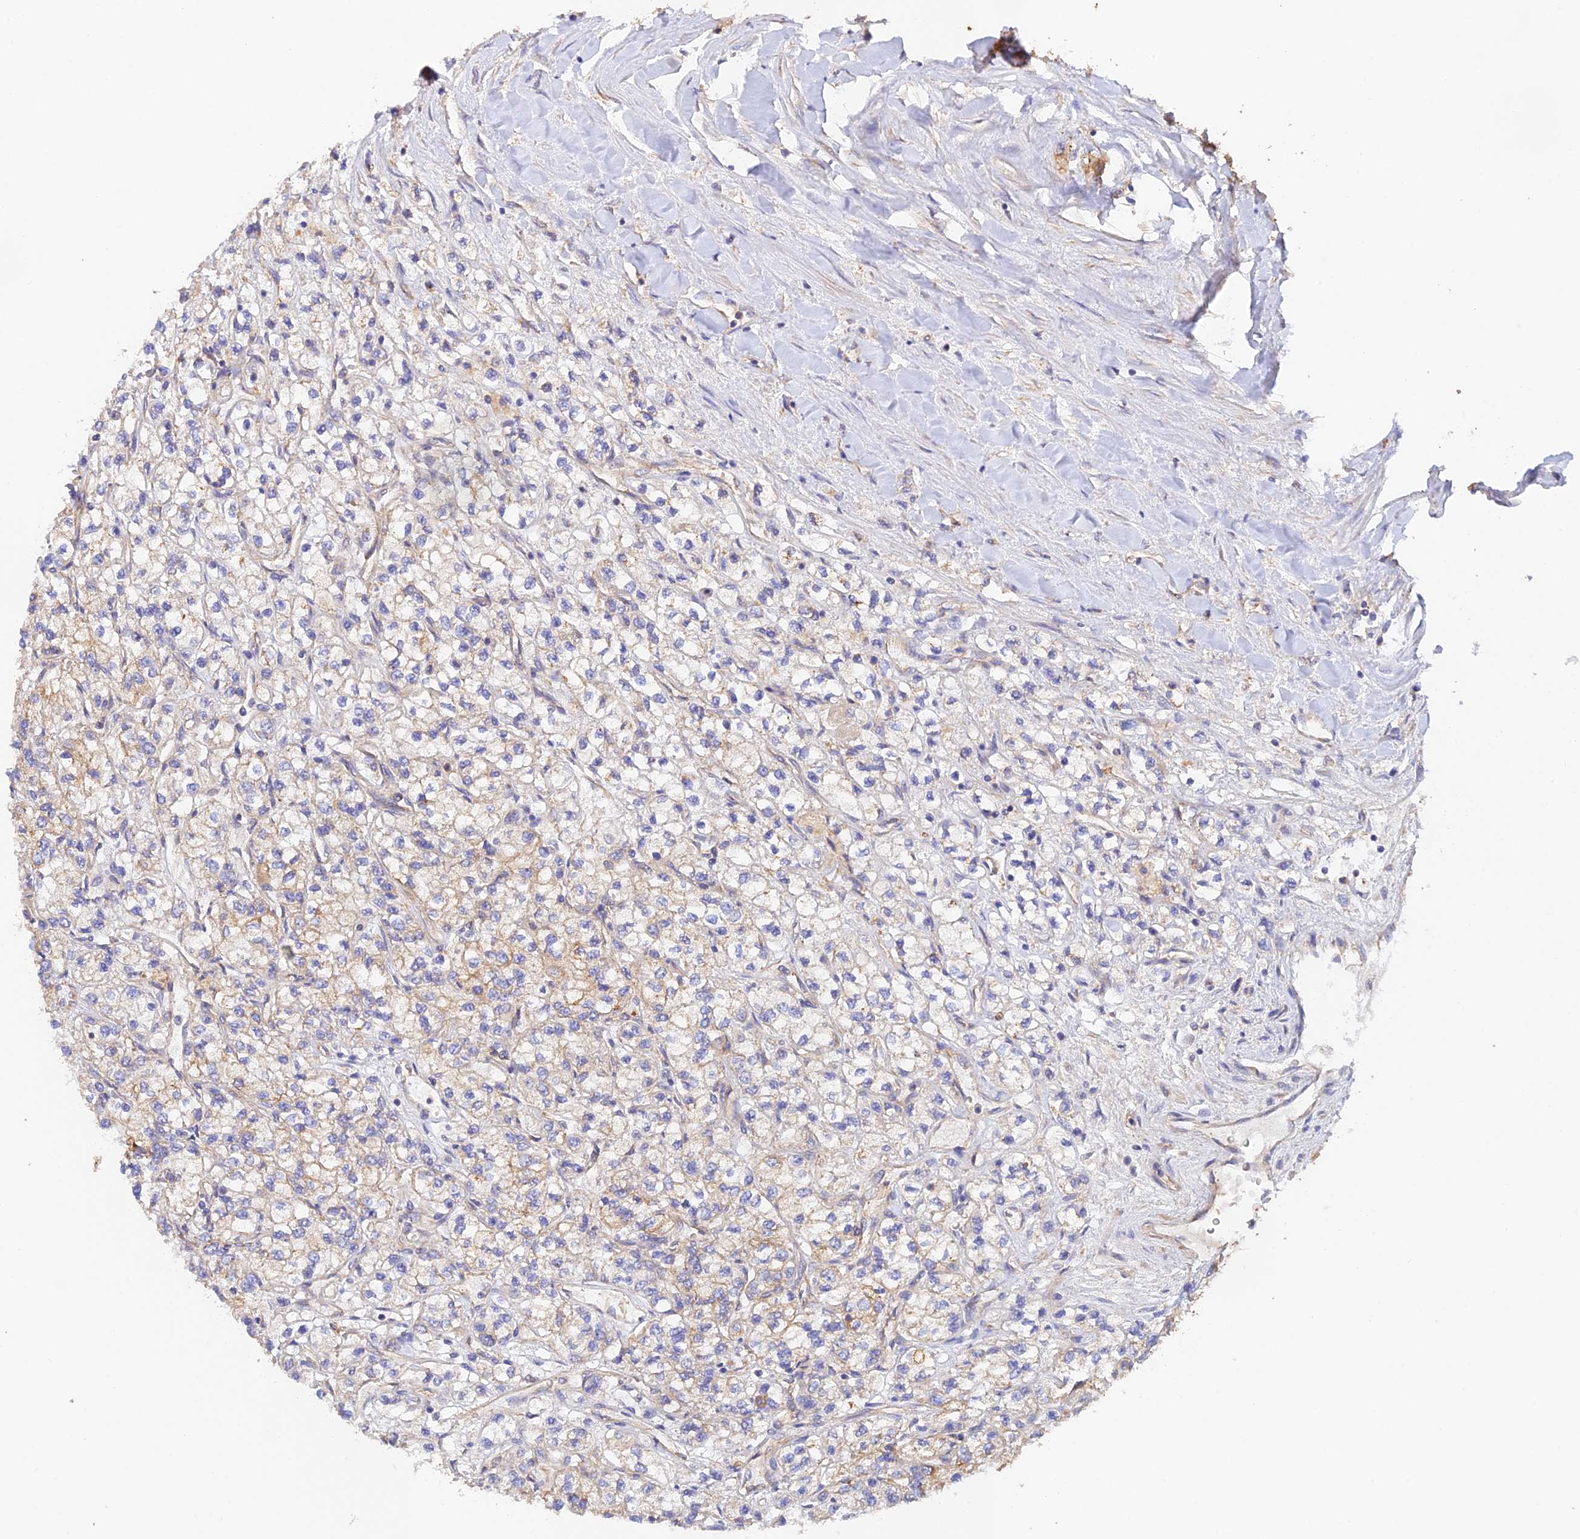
{"staining": {"intensity": "weak", "quantity": "25%-75%", "location": "cytoplasmic/membranous"}, "tissue": "renal cancer", "cell_type": "Tumor cells", "image_type": "cancer", "snomed": [{"axis": "morphology", "description": "Adenocarcinoma, NOS"}, {"axis": "topography", "description": "Kidney"}], "caption": "This is a histology image of immunohistochemistry staining of adenocarcinoma (renal), which shows weak staining in the cytoplasmic/membranous of tumor cells.", "gene": "MYO9A", "patient": {"sex": "male", "age": 80}}